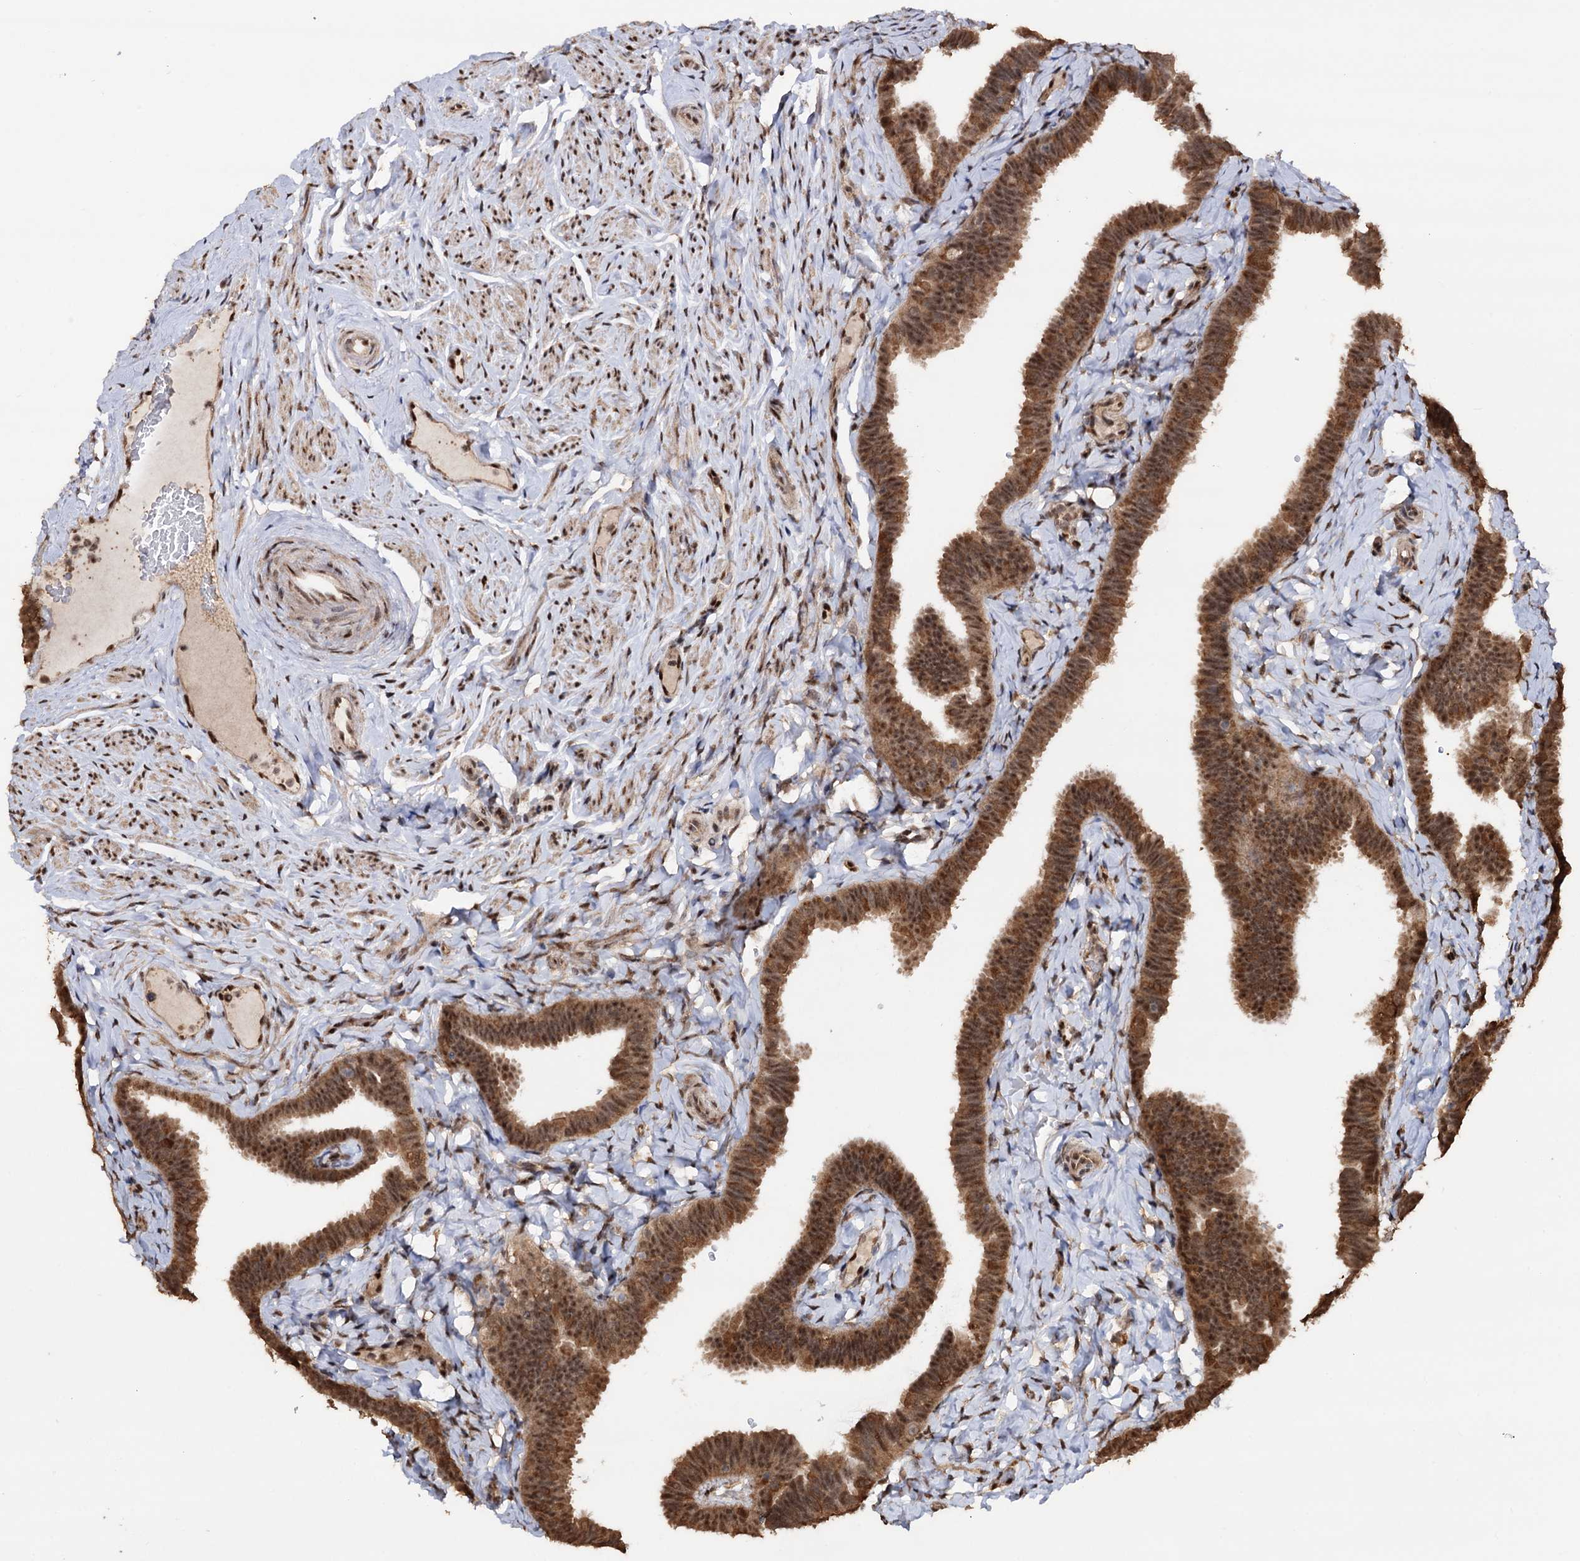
{"staining": {"intensity": "moderate", "quantity": ">75%", "location": "cytoplasmic/membranous,nuclear"}, "tissue": "fallopian tube", "cell_type": "Glandular cells", "image_type": "normal", "snomed": [{"axis": "morphology", "description": "Normal tissue, NOS"}, {"axis": "topography", "description": "Fallopian tube"}], "caption": "Immunohistochemical staining of benign fallopian tube reveals medium levels of moderate cytoplasmic/membranous,nuclear positivity in about >75% of glandular cells.", "gene": "PIGB", "patient": {"sex": "female", "age": 65}}